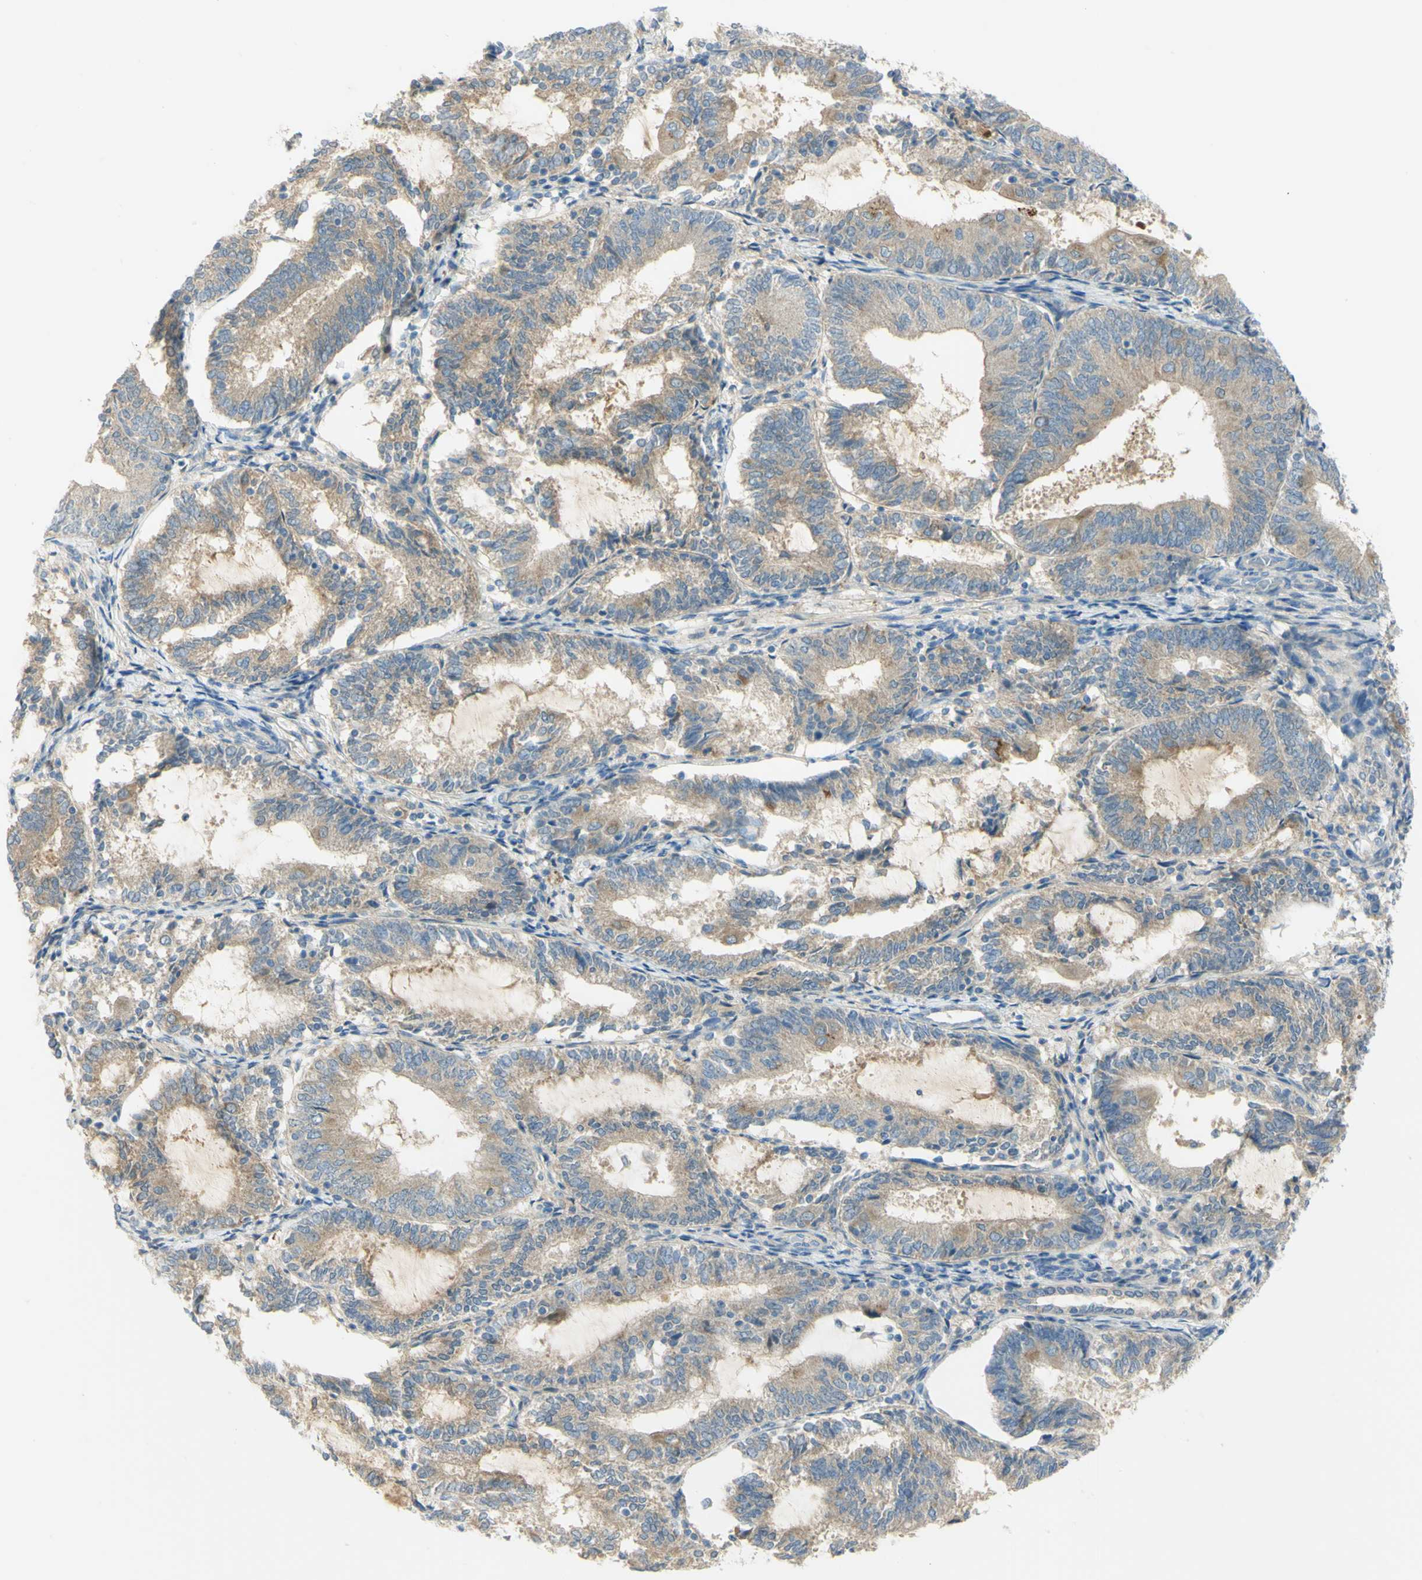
{"staining": {"intensity": "moderate", "quantity": ">75%", "location": "cytoplasmic/membranous"}, "tissue": "endometrial cancer", "cell_type": "Tumor cells", "image_type": "cancer", "snomed": [{"axis": "morphology", "description": "Adenocarcinoma, NOS"}, {"axis": "topography", "description": "Endometrium"}], "caption": "Human endometrial cancer (adenocarcinoma) stained for a protein (brown) shows moderate cytoplasmic/membranous positive positivity in about >75% of tumor cells.", "gene": "GCNT3", "patient": {"sex": "female", "age": 81}}